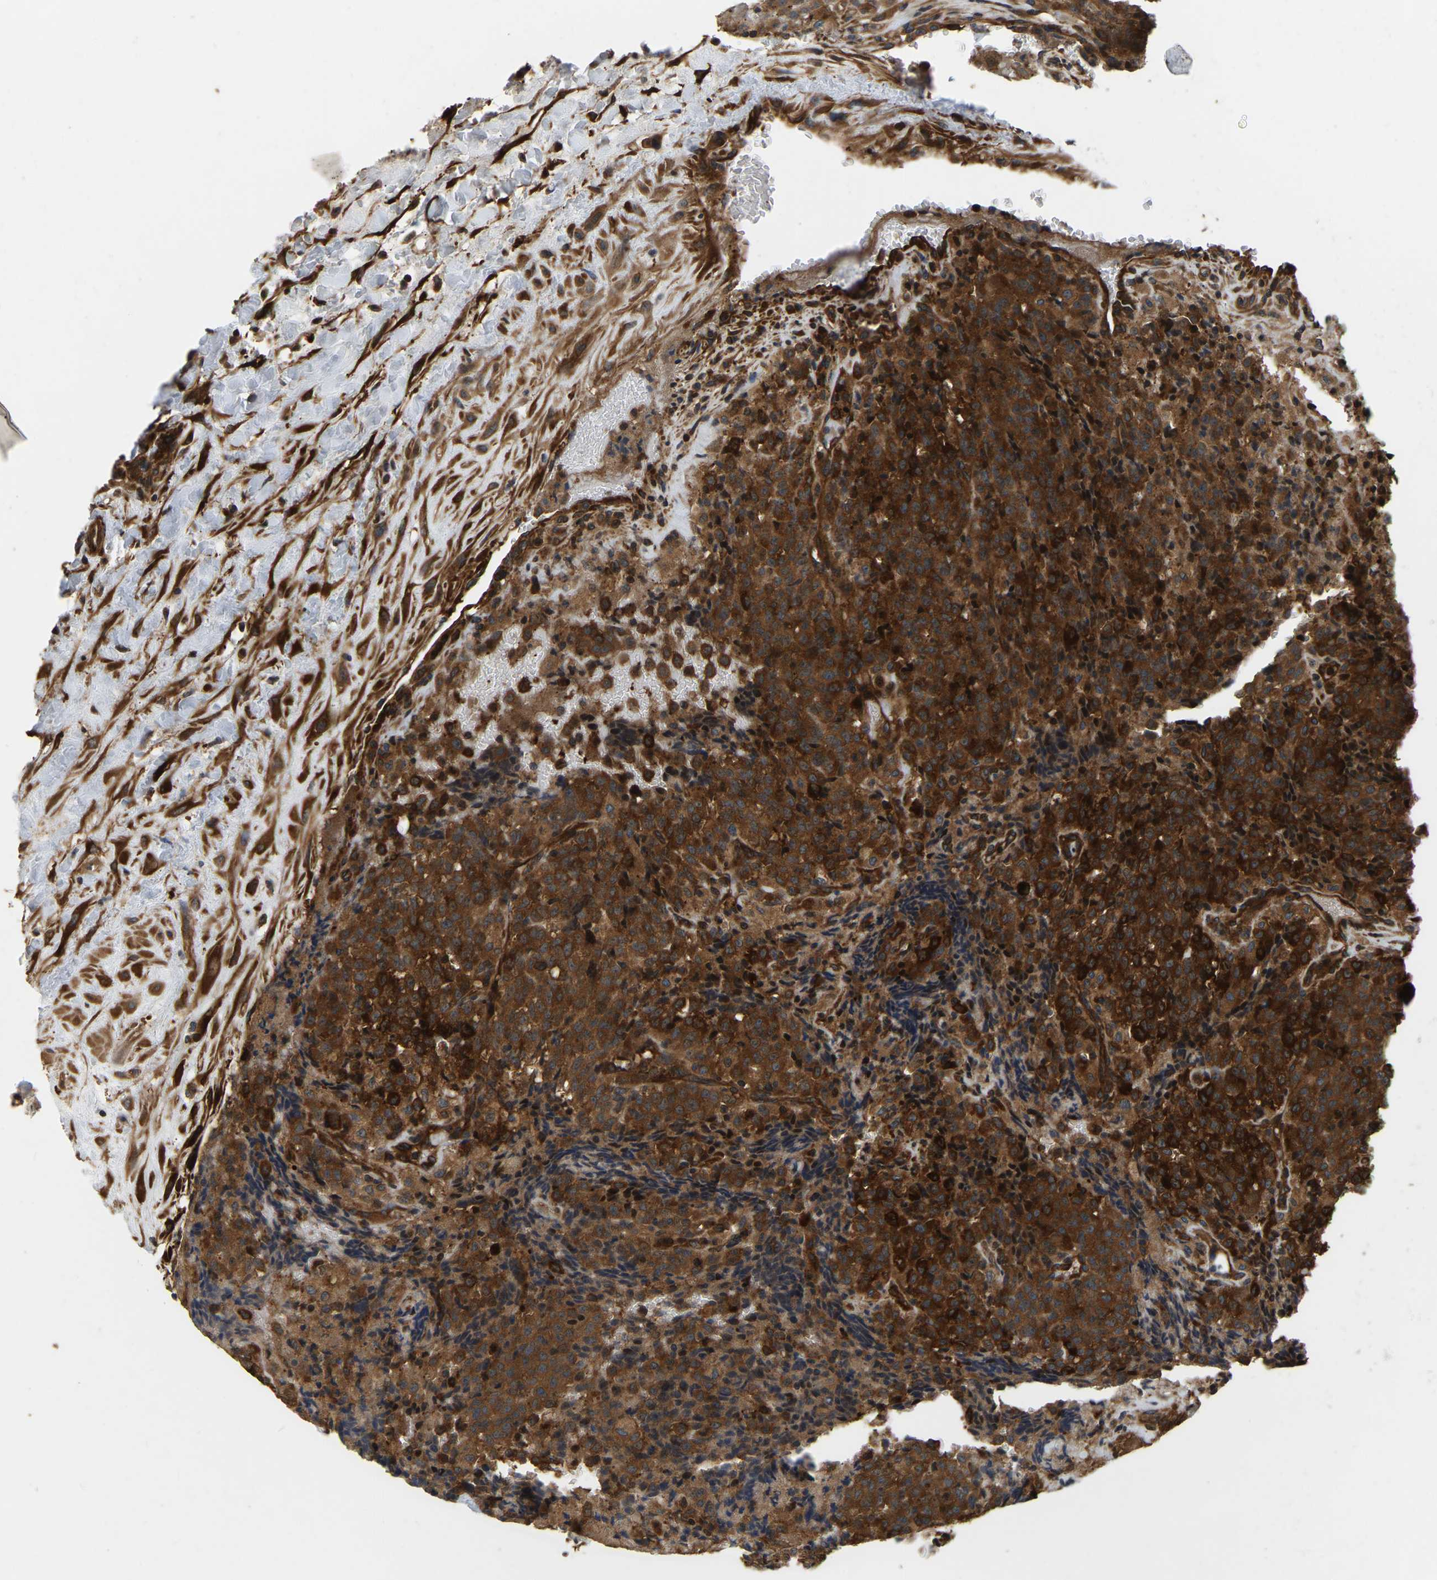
{"staining": {"intensity": "strong", "quantity": ">75%", "location": "cytoplasmic/membranous"}, "tissue": "testis cancer", "cell_type": "Tumor cells", "image_type": "cancer", "snomed": [{"axis": "morphology", "description": "Seminoma, NOS"}, {"axis": "topography", "description": "Testis"}], "caption": "A high-resolution histopathology image shows immunohistochemistry staining of seminoma (testis), which shows strong cytoplasmic/membranous positivity in approximately >75% of tumor cells. The protein is stained brown, and the nuclei are stained in blue (DAB IHC with brightfield microscopy, high magnification).", "gene": "GARS1", "patient": {"sex": "male", "age": 59}}